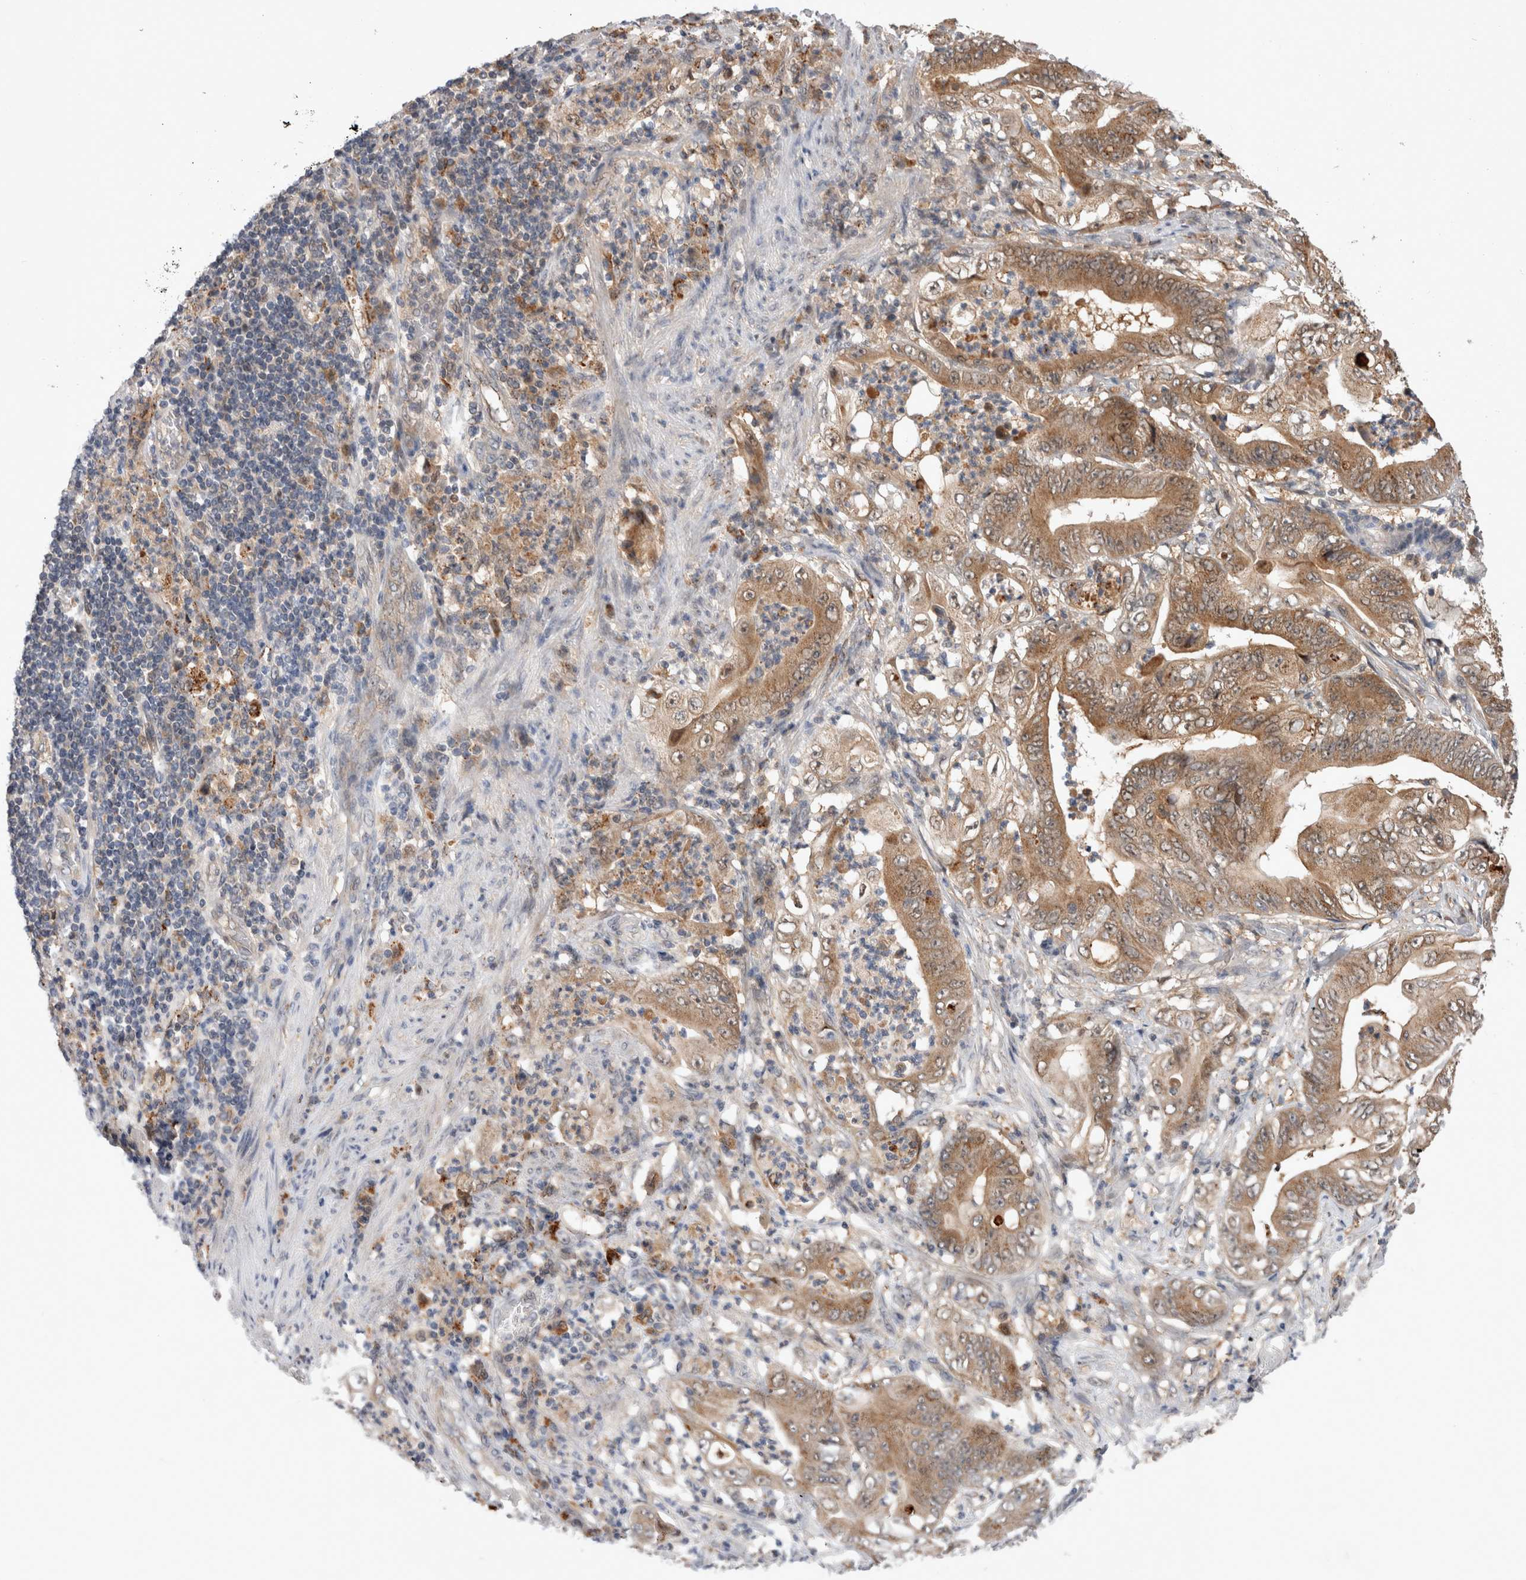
{"staining": {"intensity": "moderate", "quantity": ">75%", "location": "cytoplasmic/membranous"}, "tissue": "stomach cancer", "cell_type": "Tumor cells", "image_type": "cancer", "snomed": [{"axis": "morphology", "description": "Adenocarcinoma, NOS"}, {"axis": "topography", "description": "Stomach"}], "caption": "Human stomach adenocarcinoma stained with a brown dye reveals moderate cytoplasmic/membranous positive expression in about >75% of tumor cells.", "gene": "MRPL37", "patient": {"sex": "female", "age": 73}}